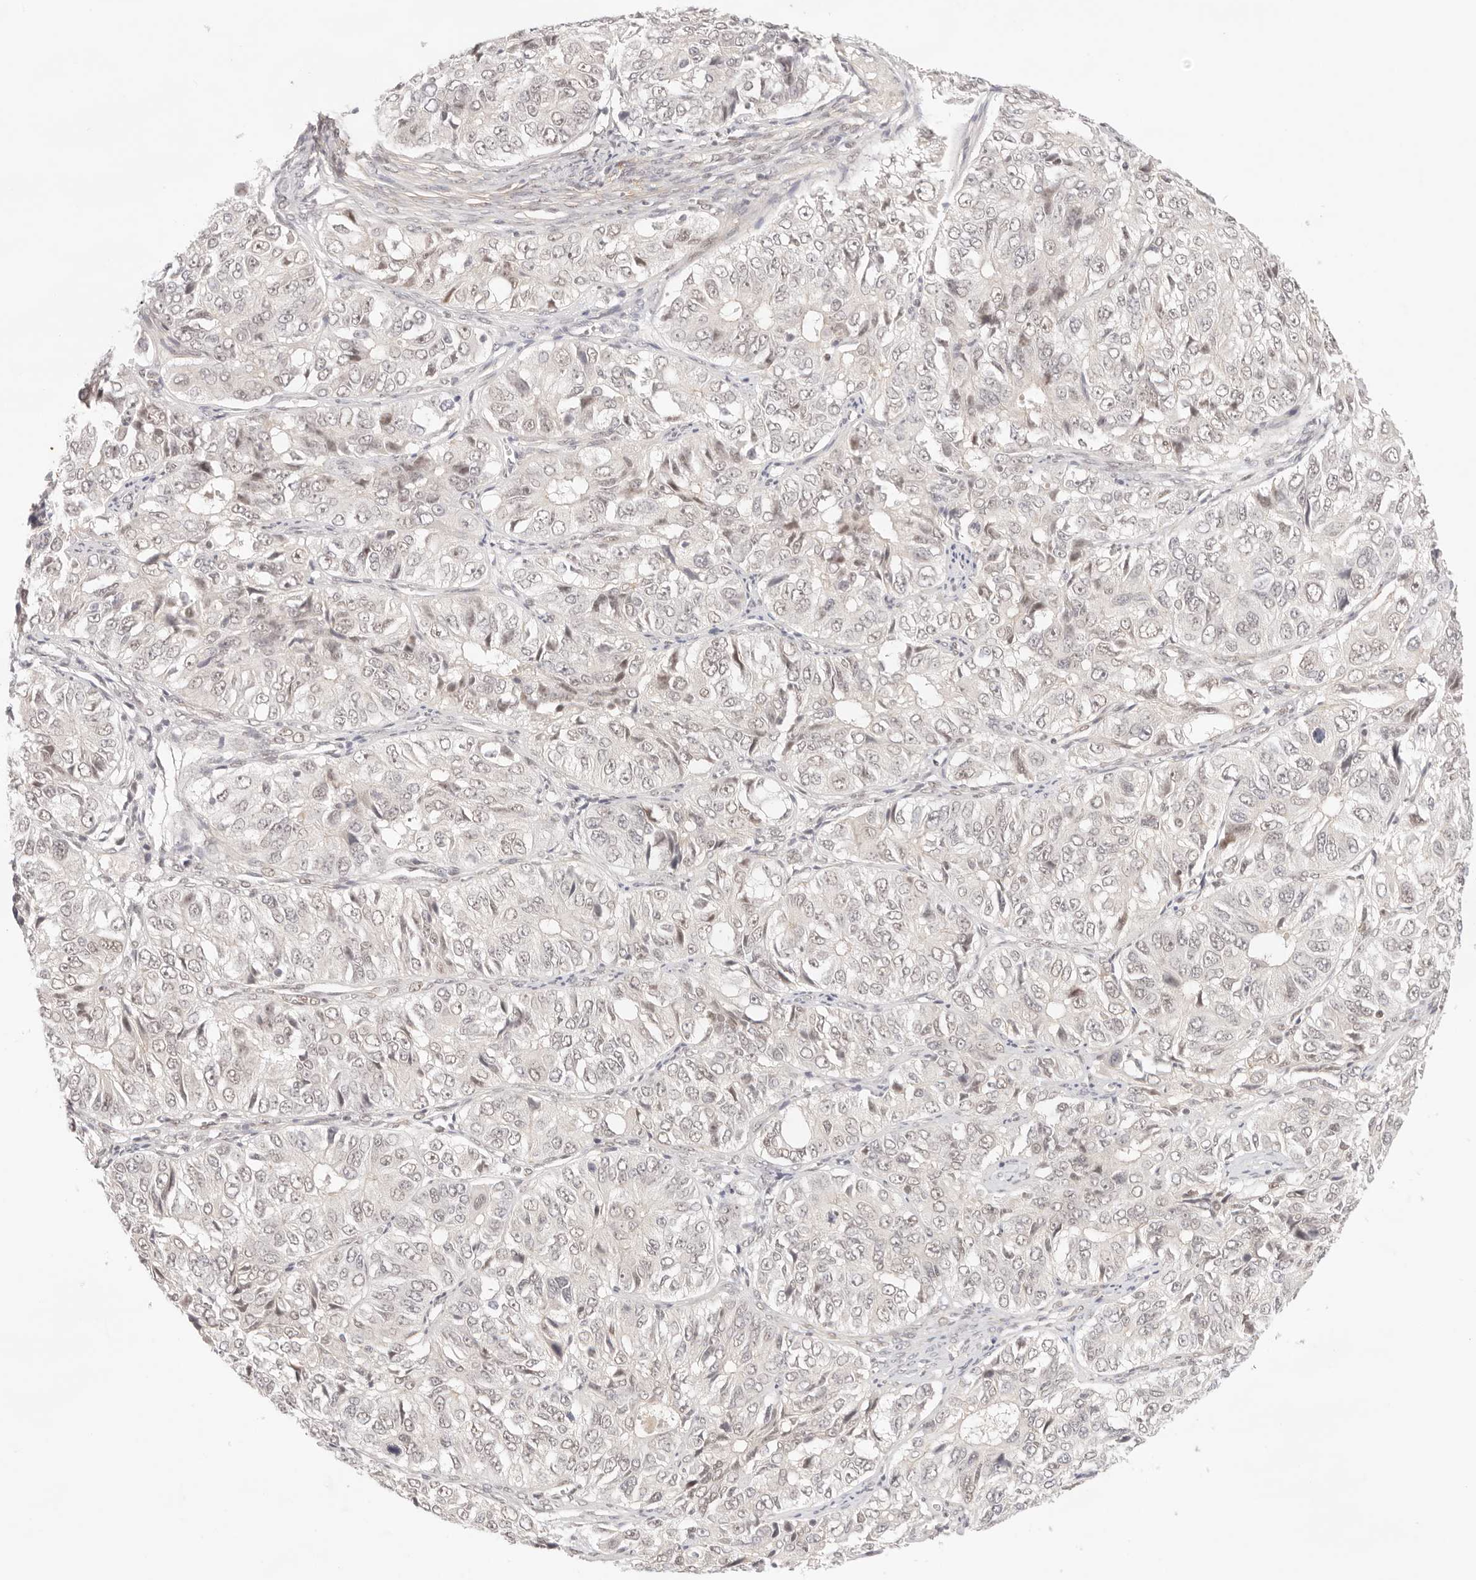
{"staining": {"intensity": "negative", "quantity": "none", "location": "none"}, "tissue": "ovarian cancer", "cell_type": "Tumor cells", "image_type": "cancer", "snomed": [{"axis": "morphology", "description": "Carcinoma, endometroid"}, {"axis": "topography", "description": "Ovary"}], "caption": "Protein analysis of ovarian cancer shows no significant staining in tumor cells.", "gene": "GTF2E2", "patient": {"sex": "female", "age": 51}}